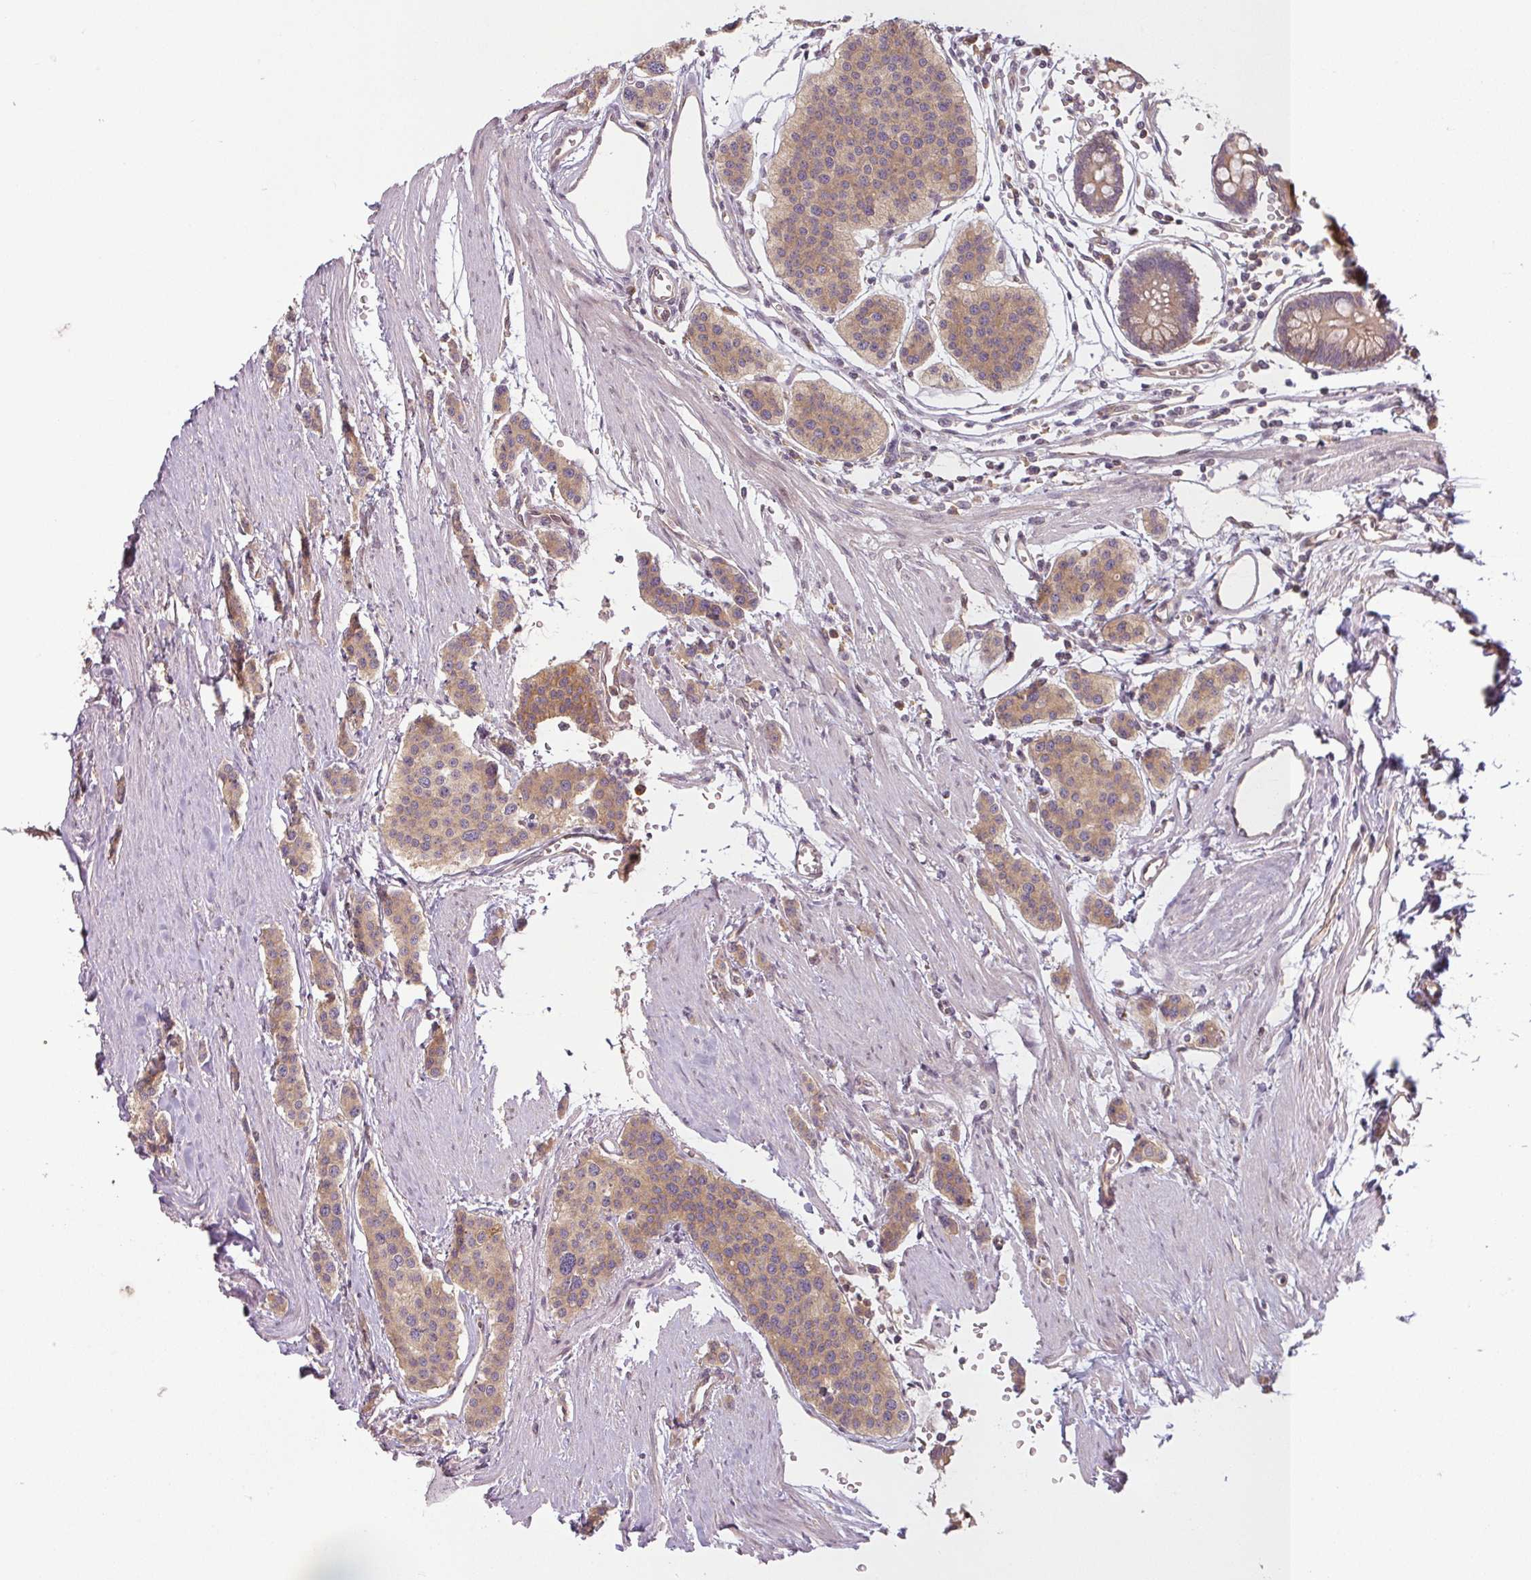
{"staining": {"intensity": "moderate", "quantity": ">75%", "location": "cytoplasmic/membranous"}, "tissue": "carcinoid", "cell_type": "Tumor cells", "image_type": "cancer", "snomed": [{"axis": "morphology", "description": "Carcinoid, malignant, NOS"}, {"axis": "topography", "description": "Small intestine"}], "caption": "Human malignant carcinoid stained with a protein marker demonstrates moderate staining in tumor cells.", "gene": "RNF31", "patient": {"sex": "male", "age": 60}}